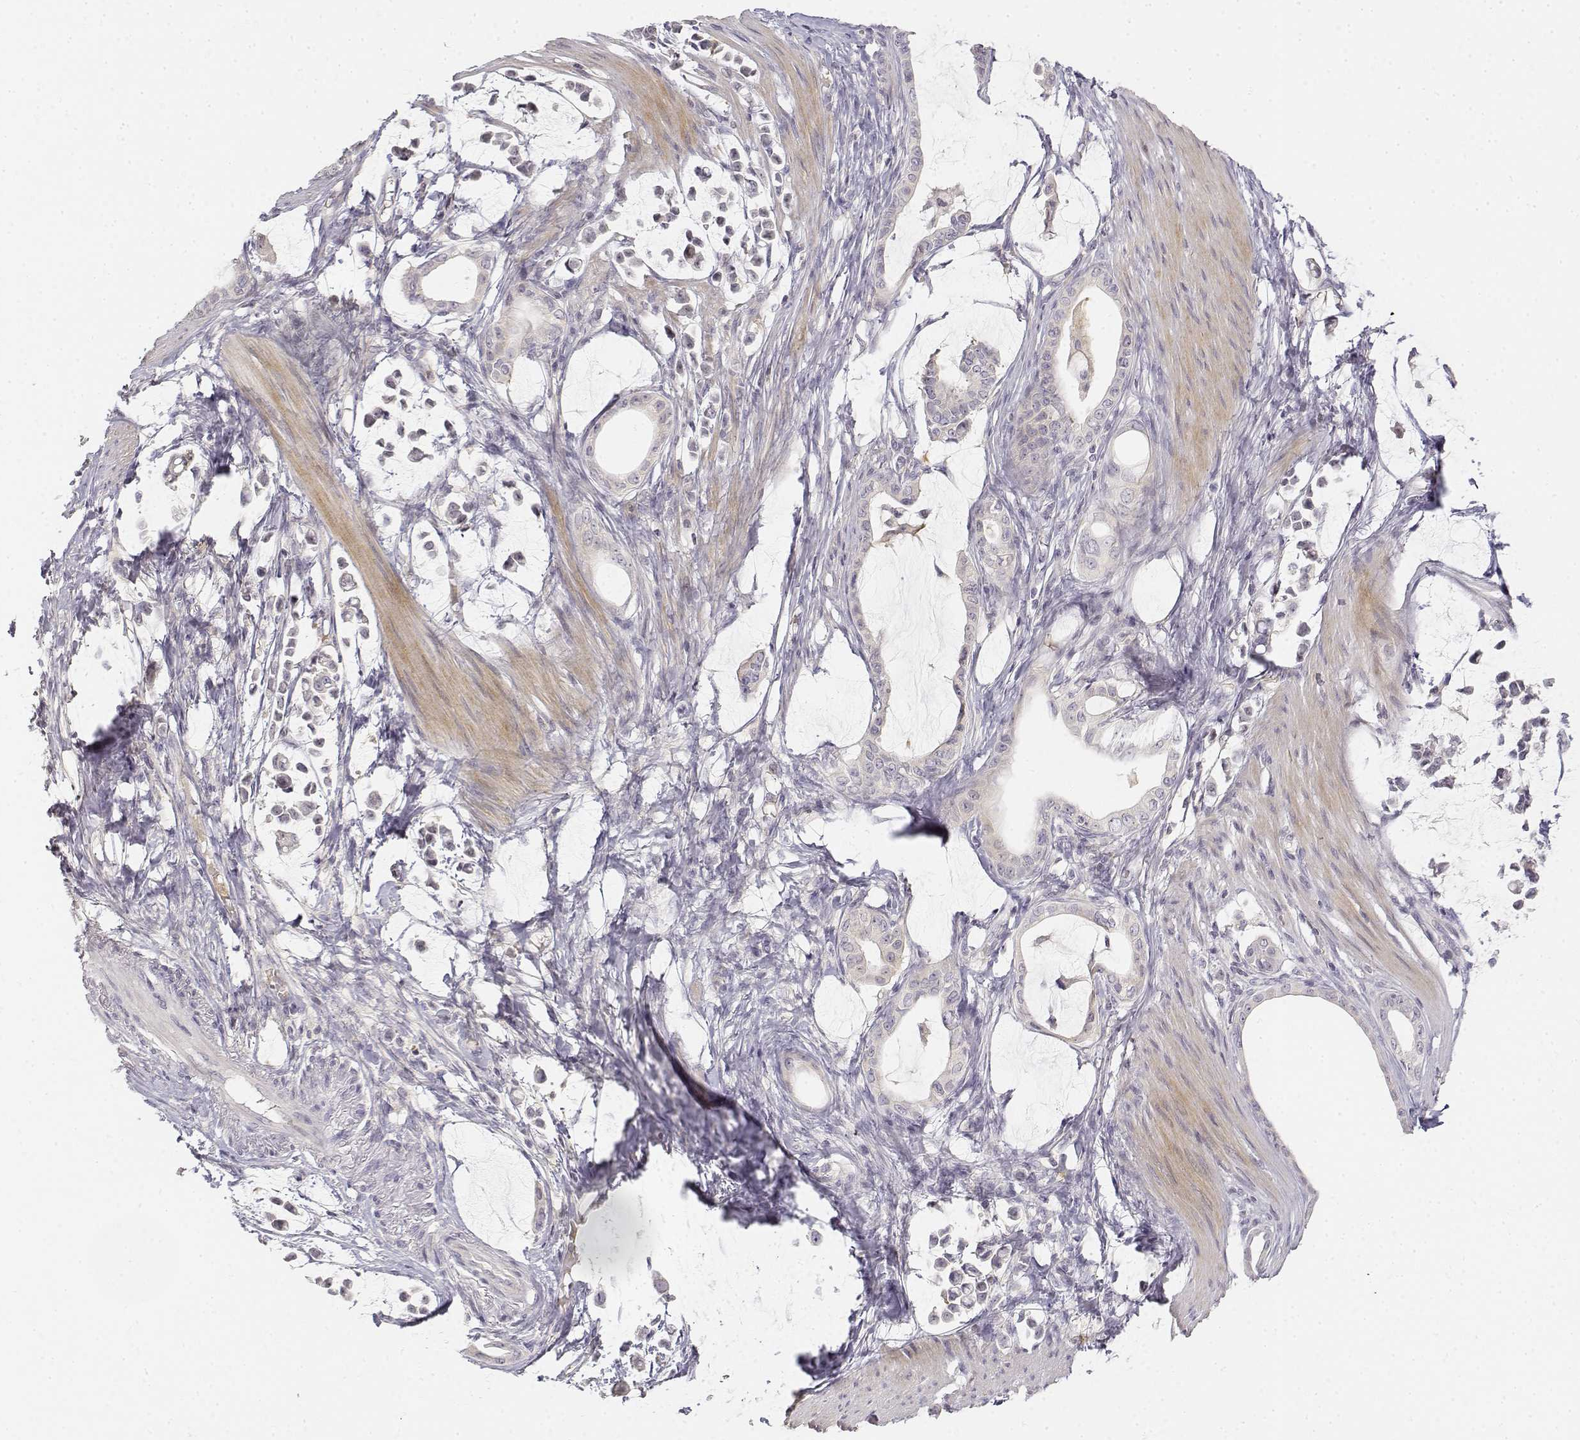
{"staining": {"intensity": "negative", "quantity": "none", "location": "none"}, "tissue": "stomach cancer", "cell_type": "Tumor cells", "image_type": "cancer", "snomed": [{"axis": "morphology", "description": "Adenocarcinoma, NOS"}, {"axis": "topography", "description": "Stomach"}], "caption": "Protein analysis of stomach adenocarcinoma exhibits no significant positivity in tumor cells.", "gene": "GLIPR1L2", "patient": {"sex": "male", "age": 82}}